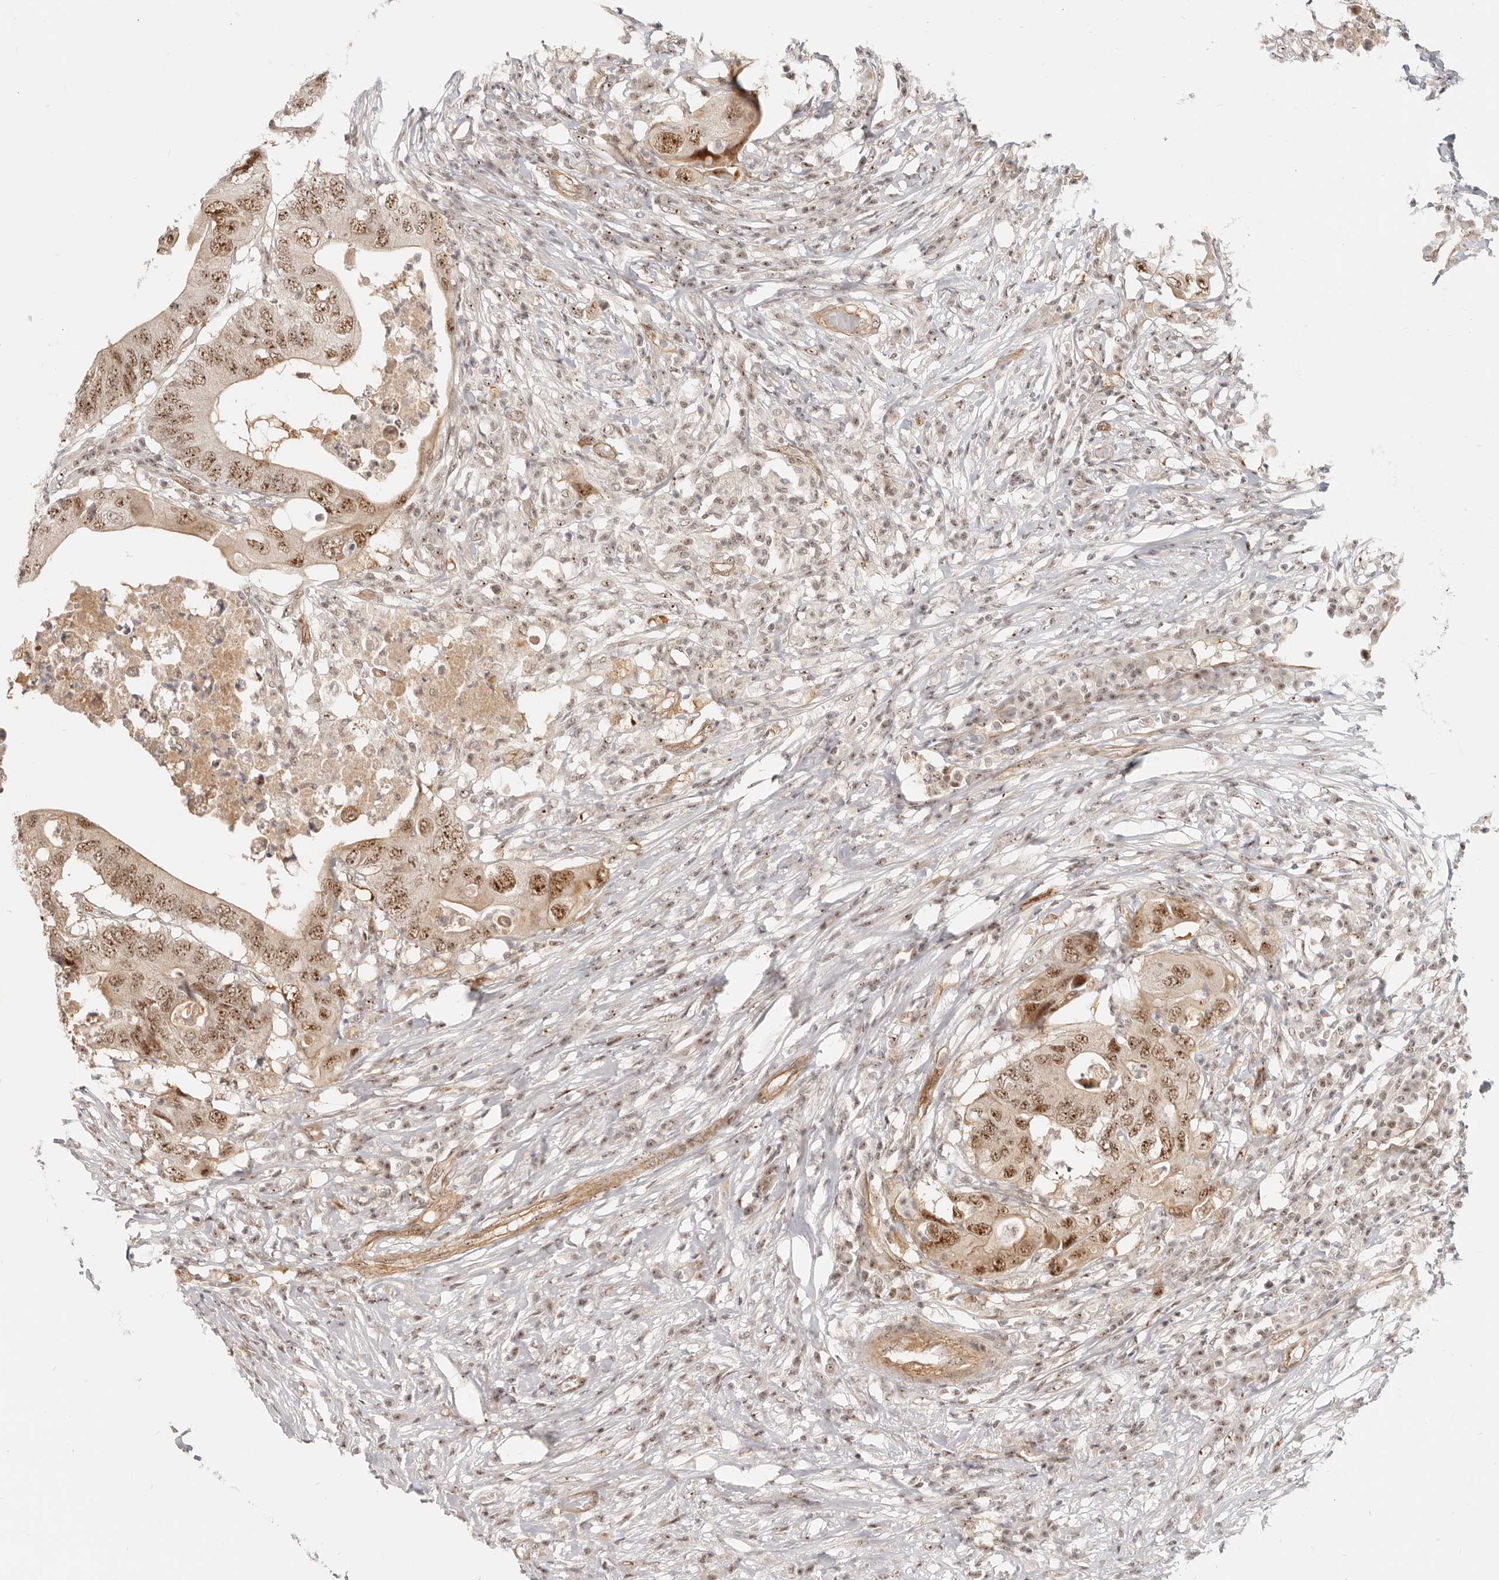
{"staining": {"intensity": "moderate", "quantity": ">75%", "location": "nuclear"}, "tissue": "colorectal cancer", "cell_type": "Tumor cells", "image_type": "cancer", "snomed": [{"axis": "morphology", "description": "Adenocarcinoma, NOS"}, {"axis": "topography", "description": "Colon"}], "caption": "A photomicrograph of colorectal cancer stained for a protein shows moderate nuclear brown staining in tumor cells.", "gene": "BAP1", "patient": {"sex": "male", "age": 71}}